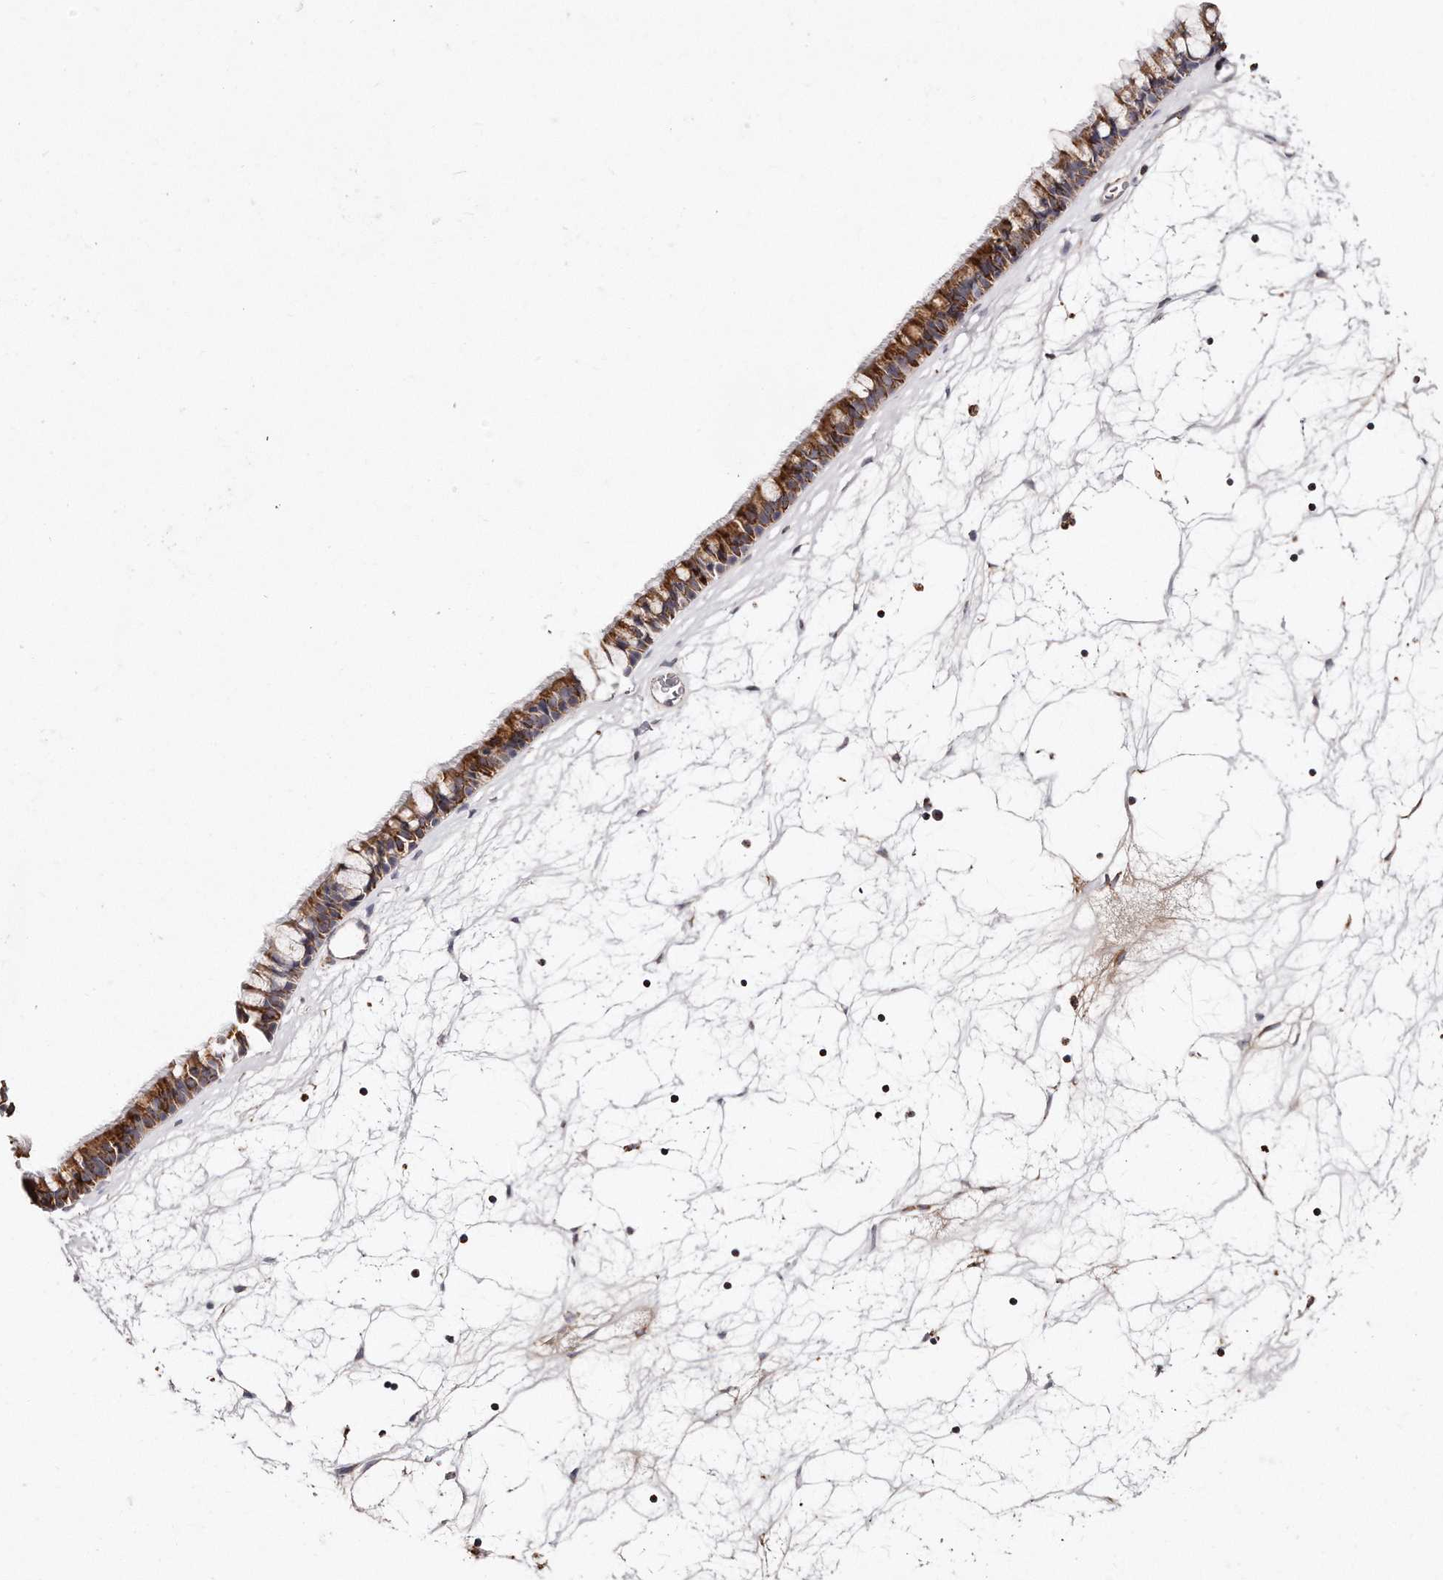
{"staining": {"intensity": "moderate", "quantity": ">75%", "location": "cytoplasmic/membranous"}, "tissue": "nasopharynx", "cell_type": "Respiratory epithelial cells", "image_type": "normal", "snomed": [{"axis": "morphology", "description": "Normal tissue, NOS"}, {"axis": "topography", "description": "Nasopharynx"}], "caption": "Immunohistochemistry of normal nasopharynx shows medium levels of moderate cytoplasmic/membranous staining in about >75% of respiratory epithelial cells. The protein is stained brown, and the nuclei are stained in blue (DAB IHC with brightfield microscopy, high magnification).", "gene": "RTKN", "patient": {"sex": "male", "age": 64}}